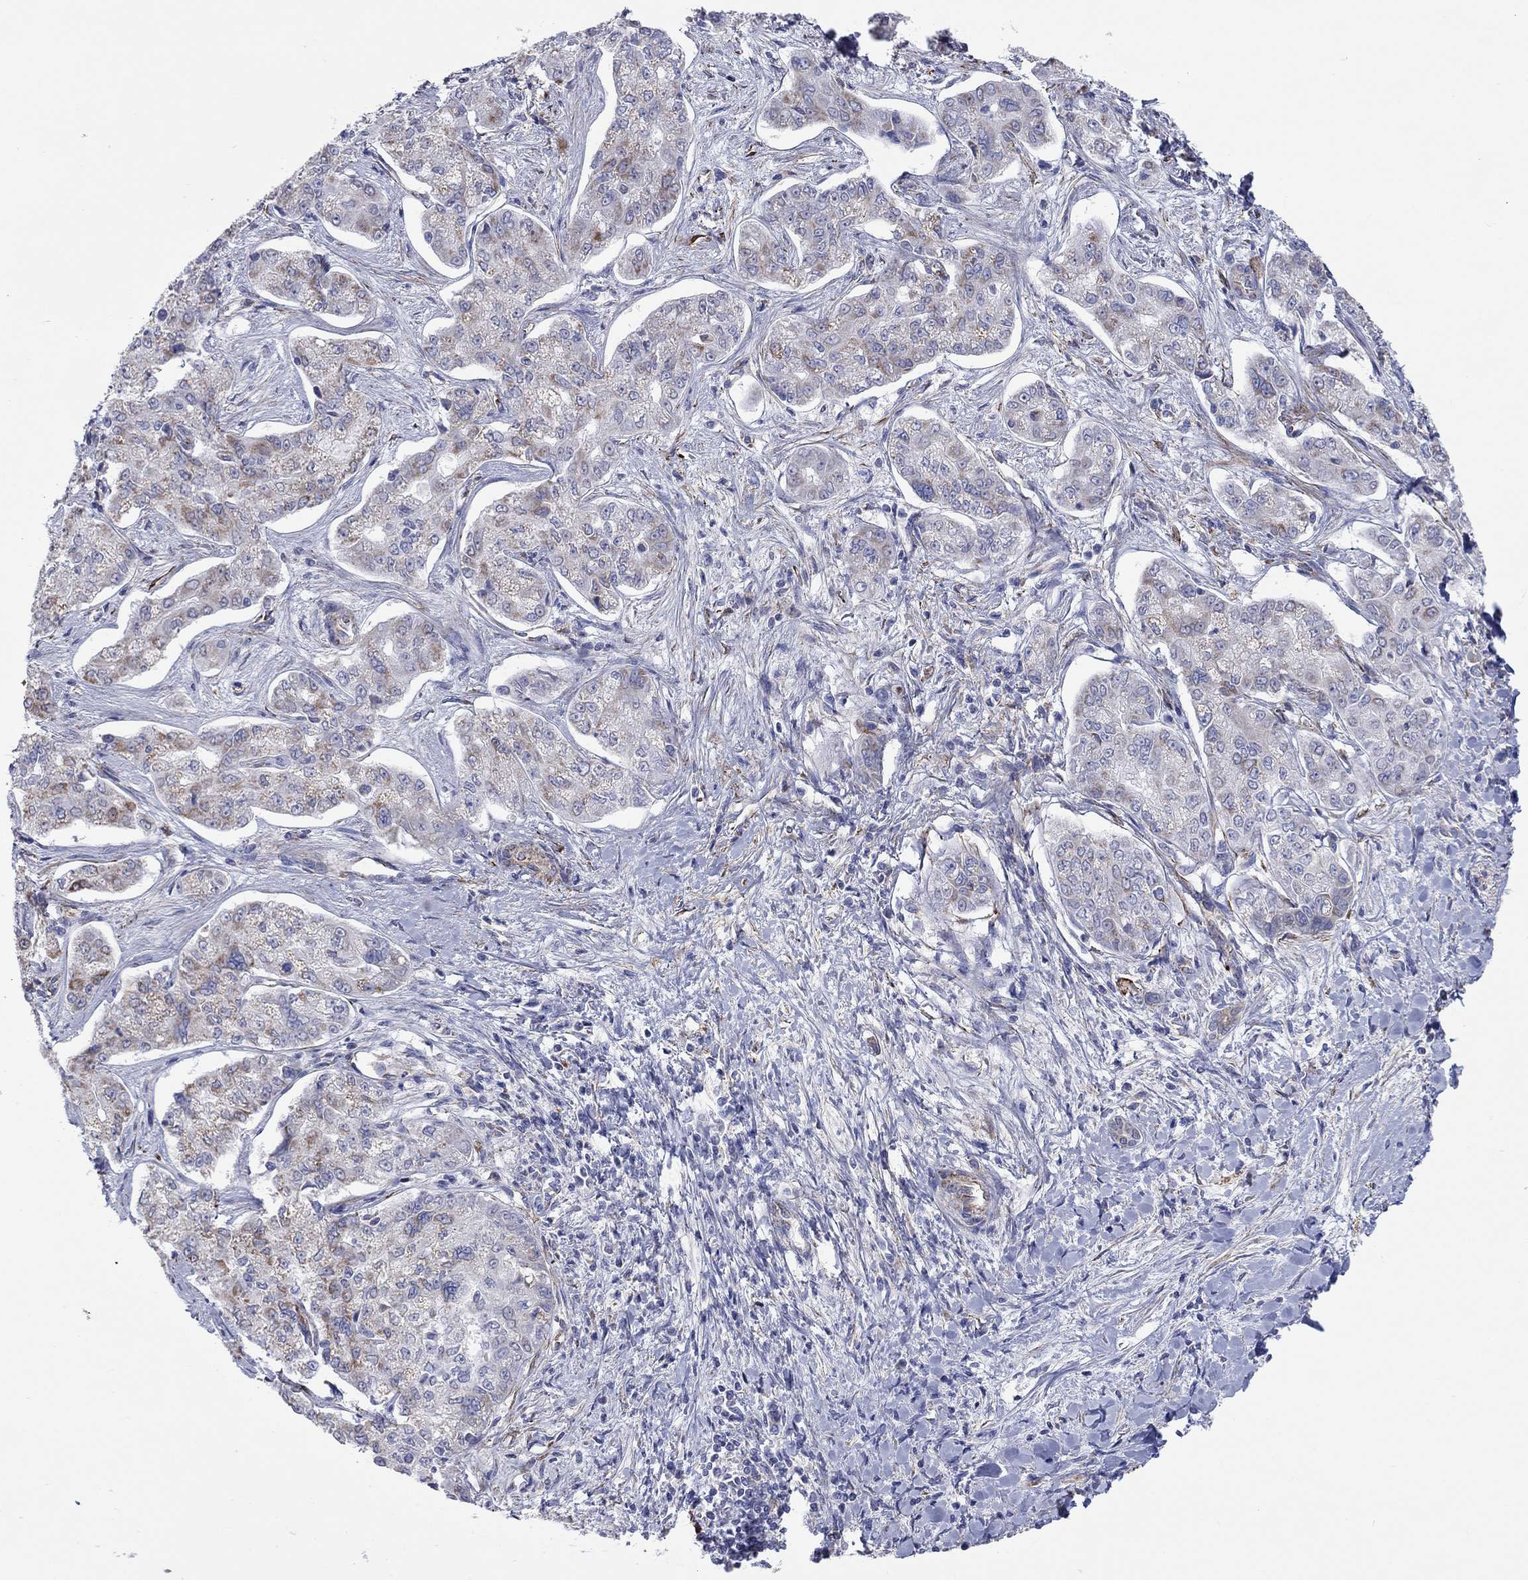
{"staining": {"intensity": "strong", "quantity": "<25%", "location": "cytoplasmic/membranous"}, "tissue": "liver cancer", "cell_type": "Tumor cells", "image_type": "cancer", "snomed": [{"axis": "morphology", "description": "Cholangiocarcinoma"}, {"axis": "topography", "description": "Liver"}], "caption": "A brown stain shows strong cytoplasmic/membranous expression of a protein in cholangiocarcinoma (liver) tumor cells.", "gene": "MGST3", "patient": {"sex": "female", "age": 47}}